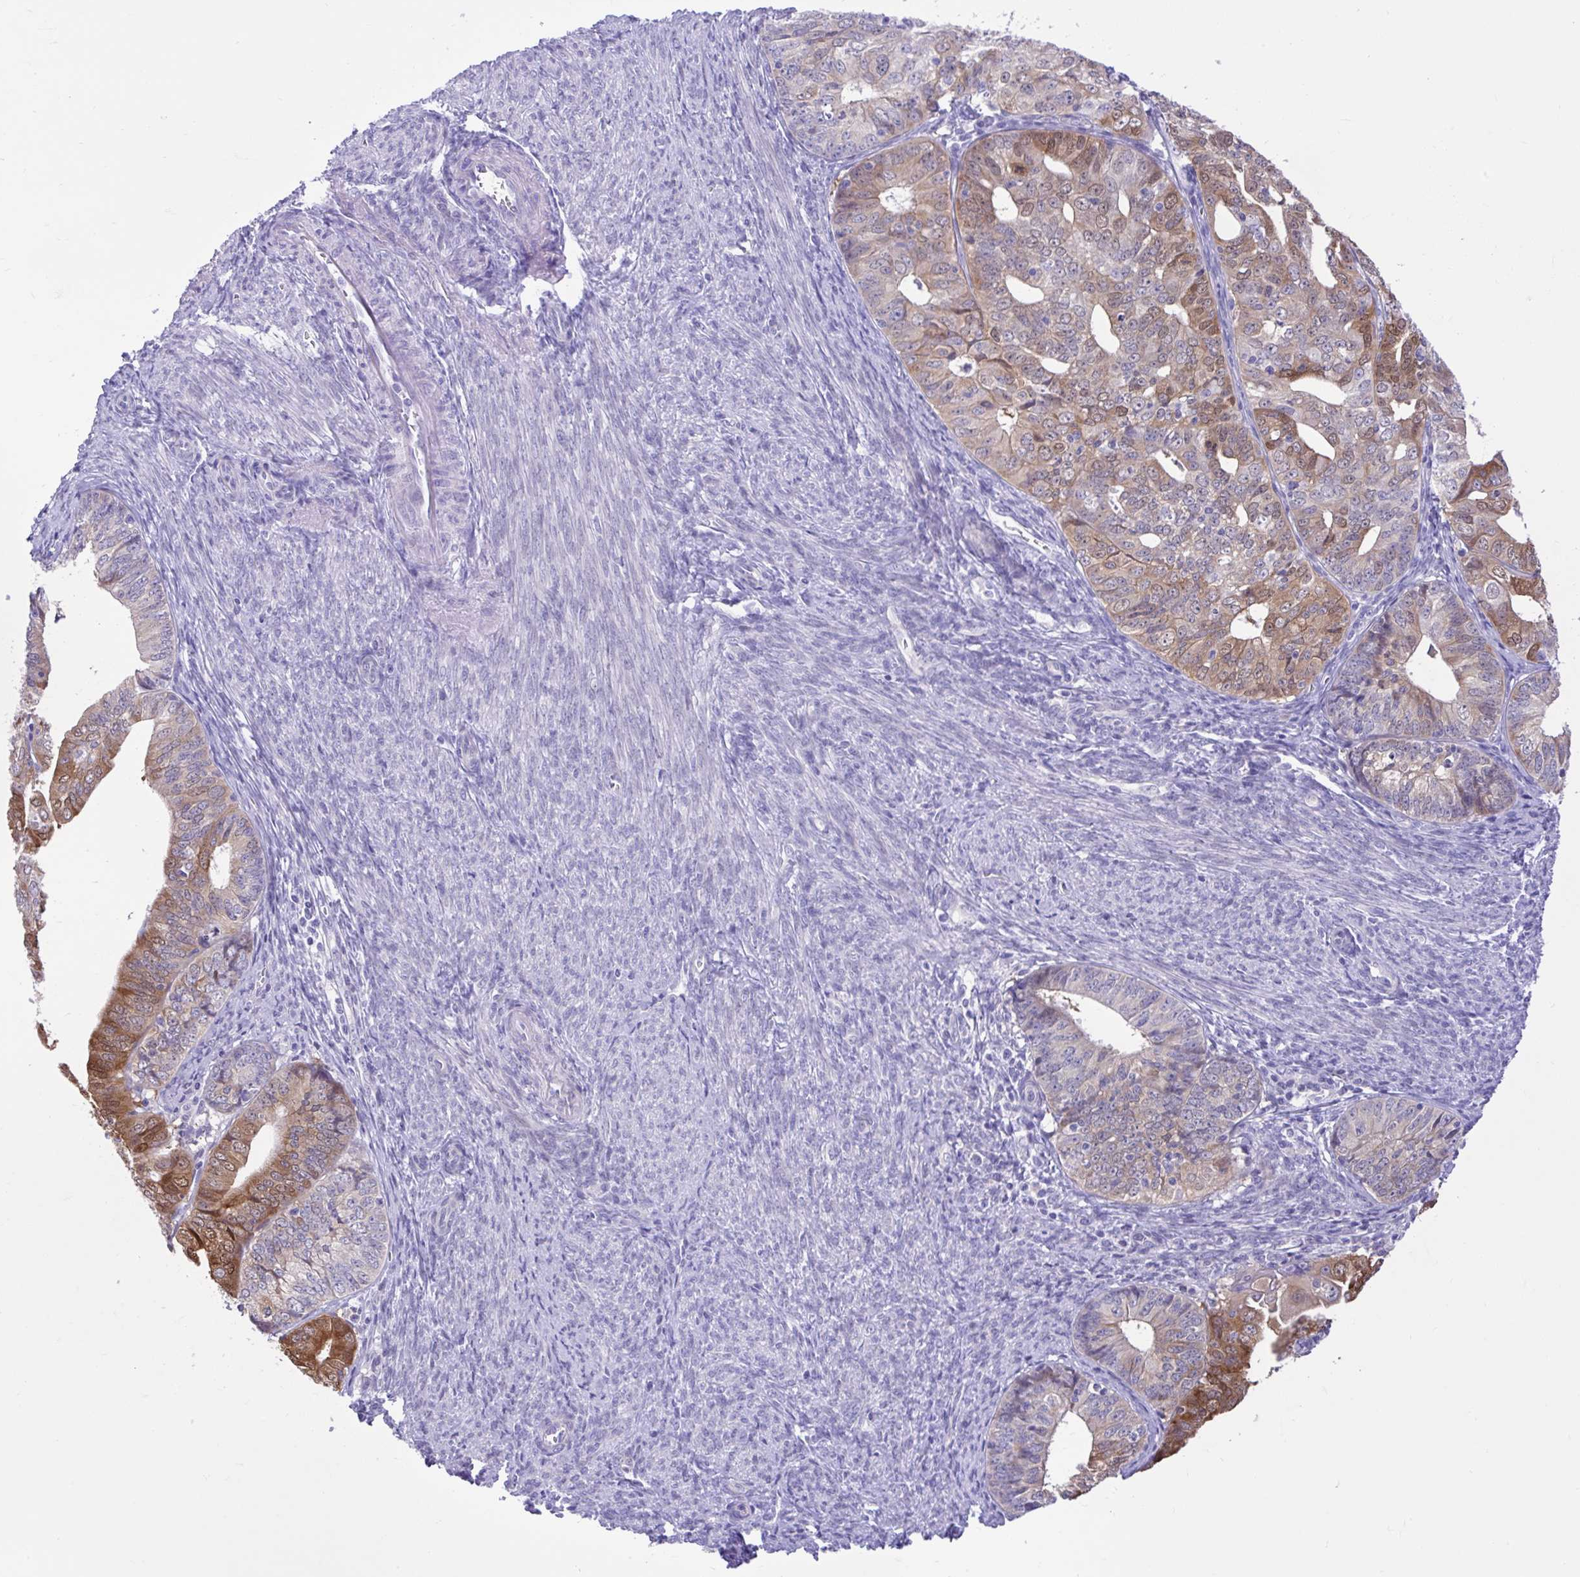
{"staining": {"intensity": "moderate", "quantity": "25%-75%", "location": "cytoplasmic/membranous"}, "tissue": "endometrial cancer", "cell_type": "Tumor cells", "image_type": "cancer", "snomed": [{"axis": "morphology", "description": "Adenocarcinoma, NOS"}, {"axis": "topography", "description": "Endometrium"}], "caption": "A micrograph of endometrial cancer stained for a protein reveals moderate cytoplasmic/membranous brown staining in tumor cells.", "gene": "FAM153A", "patient": {"sex": "female", "age": 56}}